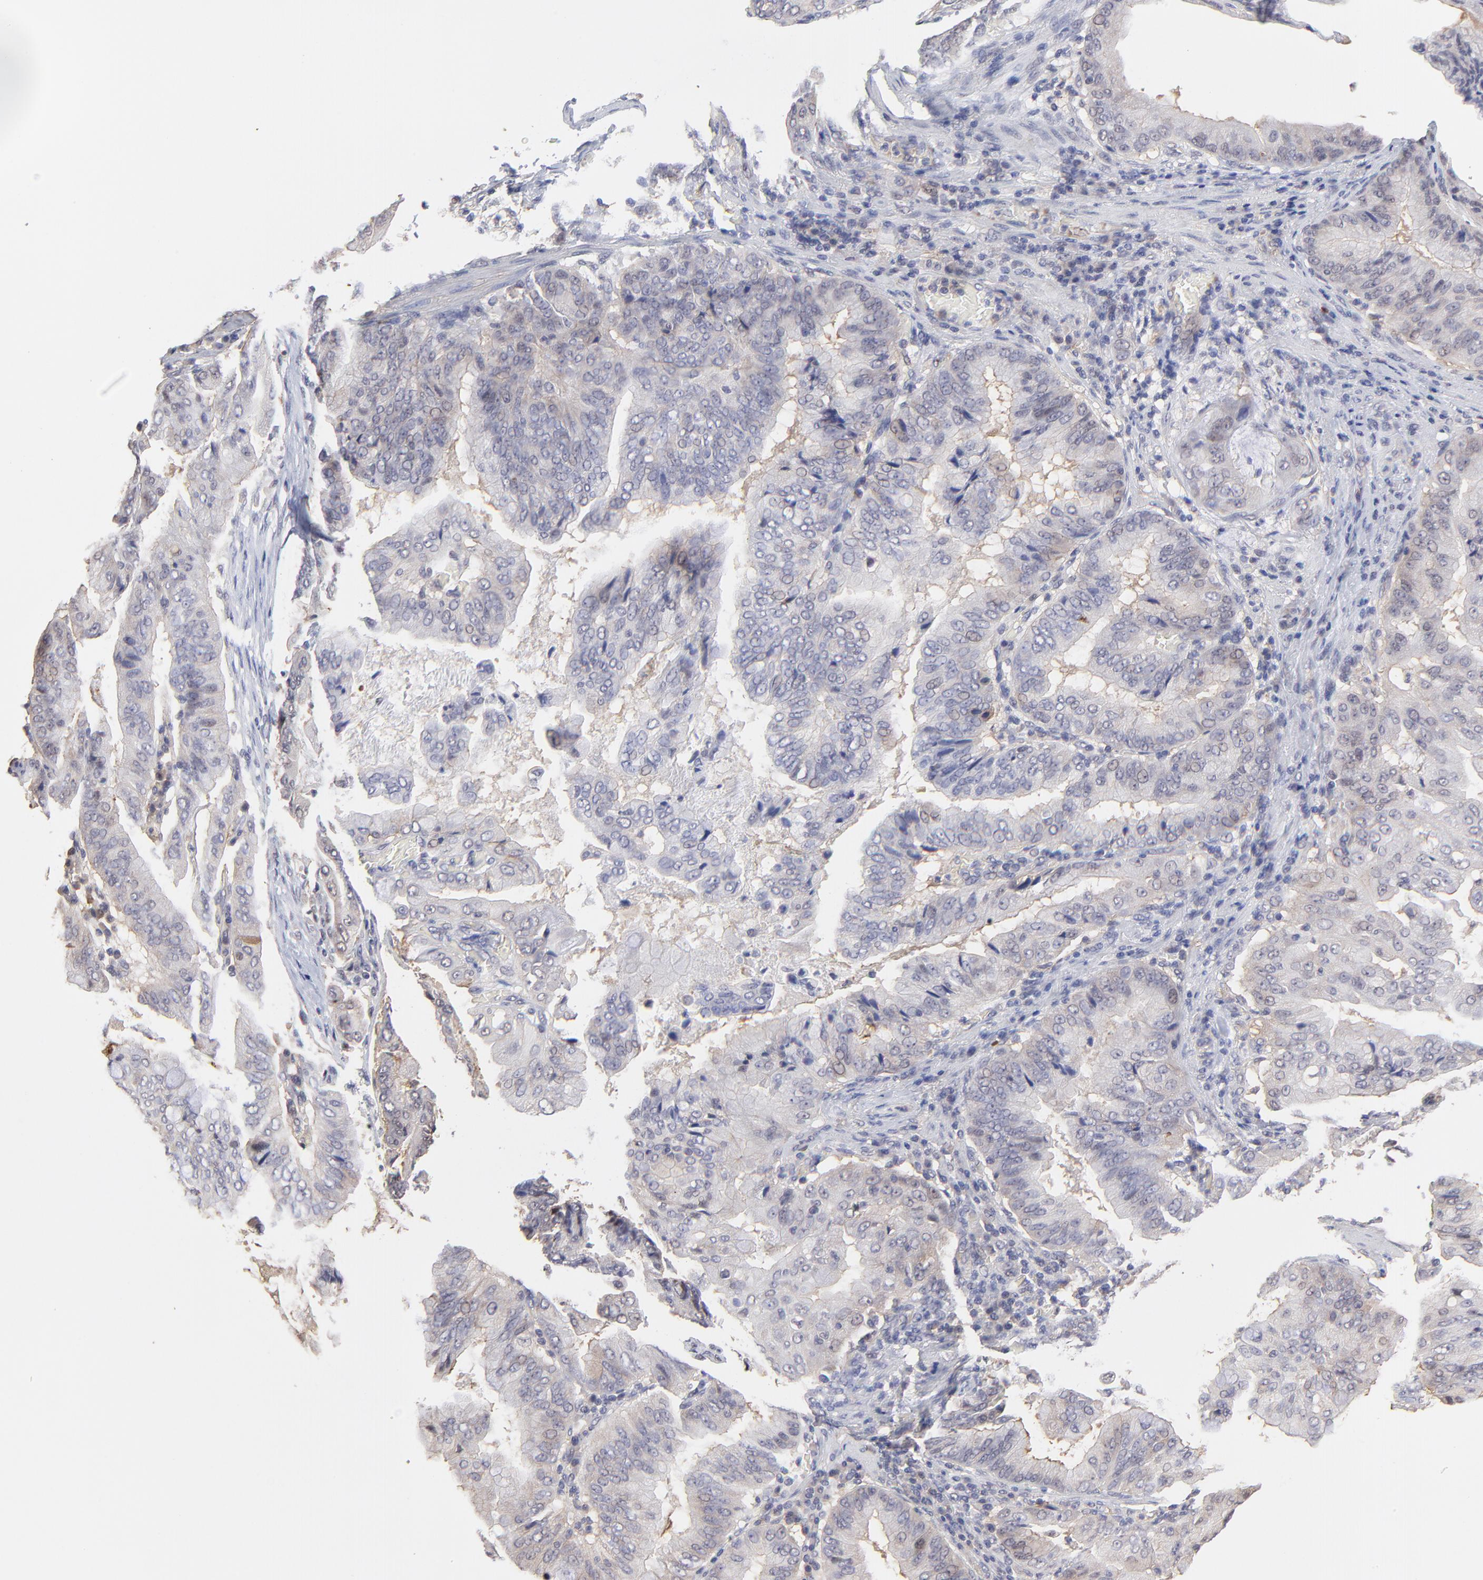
{"staining": {"intensity": "weak", "quantity": "<25%", "location": "nuclear"}, "tissue": "stomach cancer", "cell_type": "Tumor cells", "image_type": "cancer", "snomed": [{"axis": "morphology", "description": "Adenocarcinoma, NOS"}, {"axis": "topography", "description": "Stomach, upper"}], "caption": "High magnification brightfield microscopy of stomach cancer (adenocarcinoma) stained with DAB (3,3'-diaminobenzidine) (brown) and counterstained with hematoxylin (blue): tumor cells show no significant staining. Nuclei are stained in blue.", "gene": "PSMD14", "patient": {"sex": "male", "age": 80}}